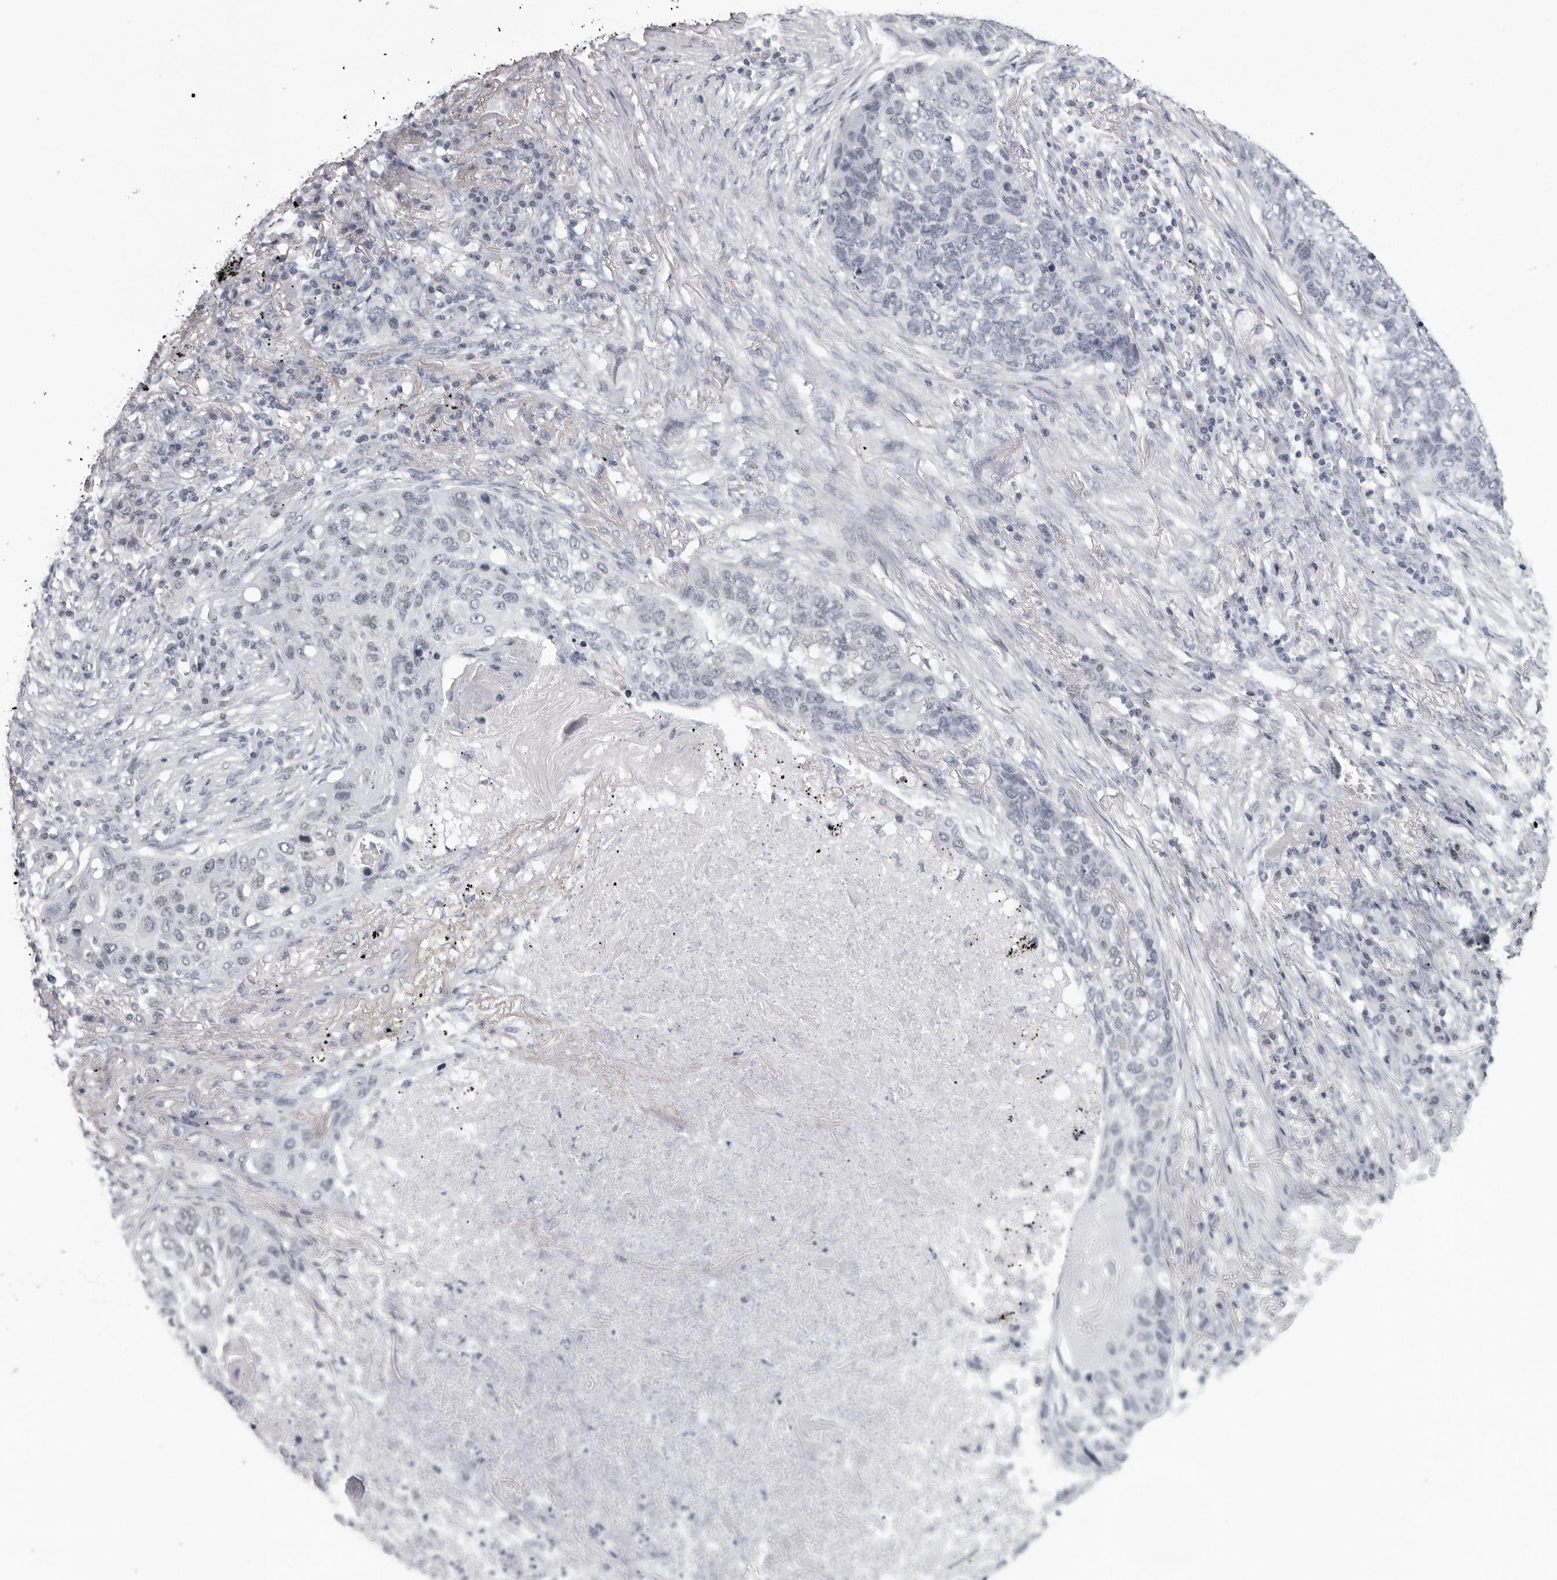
{"staining": {"intensity": "negative", "quantity": "none", "location": "none"}, "tissue": "lung cancer", "cell_type": "Tumor cells", "image_type": "cancer", "snomed": [{"axis": "morphology", "description": "Squamous cell carcinoma, NOS"}, {"axis": "topography", "description": "Lung"}], "caption": "High magnification brightfield microscopy of lung cancer stained with DAB (3,3'-diaminobenzidine) (brown) and counterstained with hematoxylin (blue): tumor cells show no significant positivity.", "gene": "ESPN", "patient": {"sex": "female", "age": 63}}